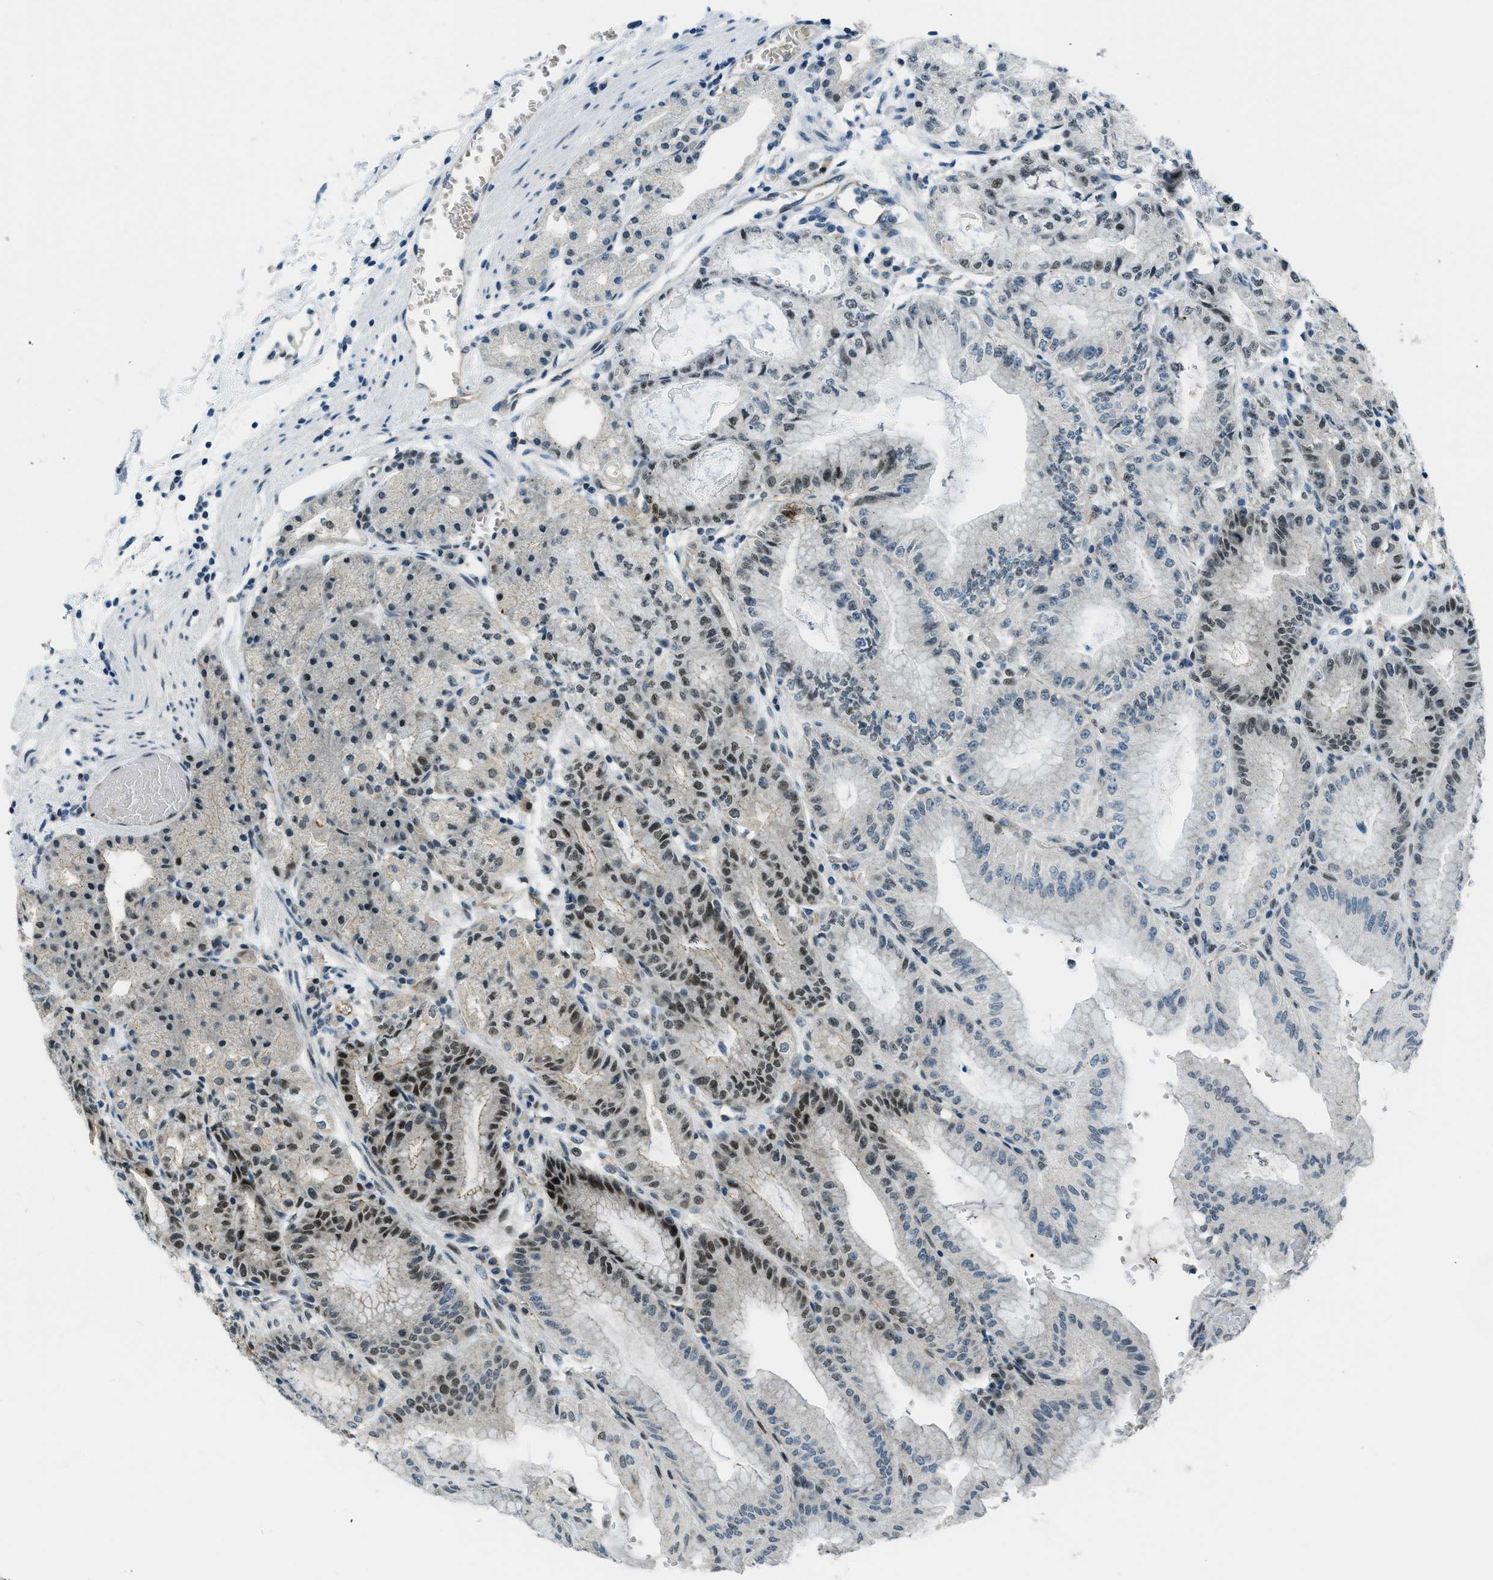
{"staining": {"intensity": "strong", "quantity": "25%-75%", "location": "nuclear"}, "tissue": "stomach", "cell_type": "Glandular cells", "image_type": "normal", "snomed": [{"axis": "morphology", "description": "Normal tissue, NOS"}, {"axis": "topography", "description": "Stomach, lower"}], "caption": "High-power microscopy captured an immunohistochemistry histopathology image of benign stomach, revealing strong nuclear staining in about 25%-75% of glandular cells.", "gene": "KLF6", "patient": {"sex": "male", "age": 71}}